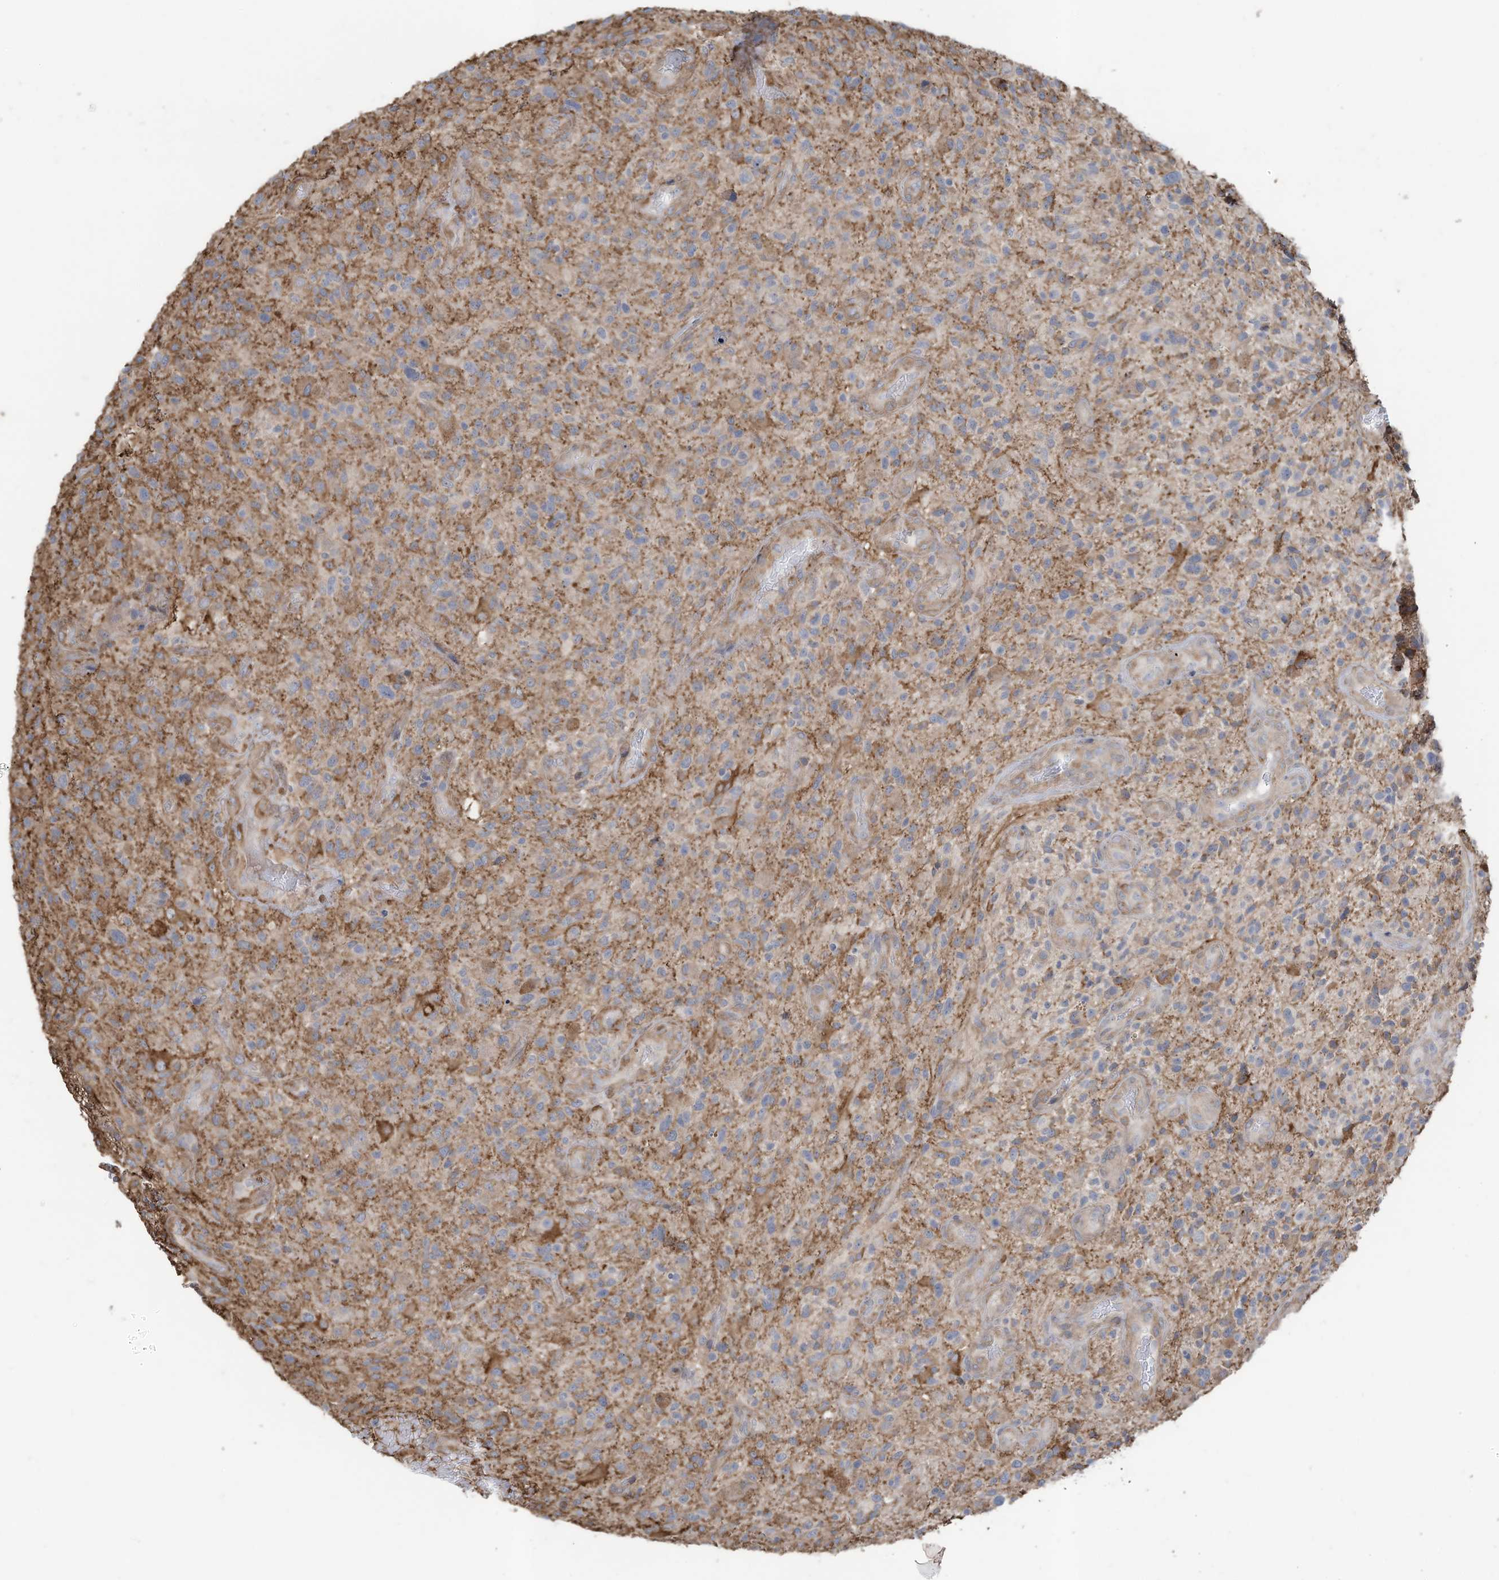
{"staining": {"intensity": "negative", "quantity": "none", "location": "none"}, "tissue": "glioma", "cell_type": "Tumor cells", "image_type": "cancer", "snomed": [{"axis": "morphology", "description": "Glioma, malignant, High grade"}, {"axis": "topography", "description": "Brain"}], "caption": "A histopathology image of glioma stained for a protein shows no brown staining in tumor cells.", "gene": "SLC17A7", "patient": {"sex": "male", "age": 47}}